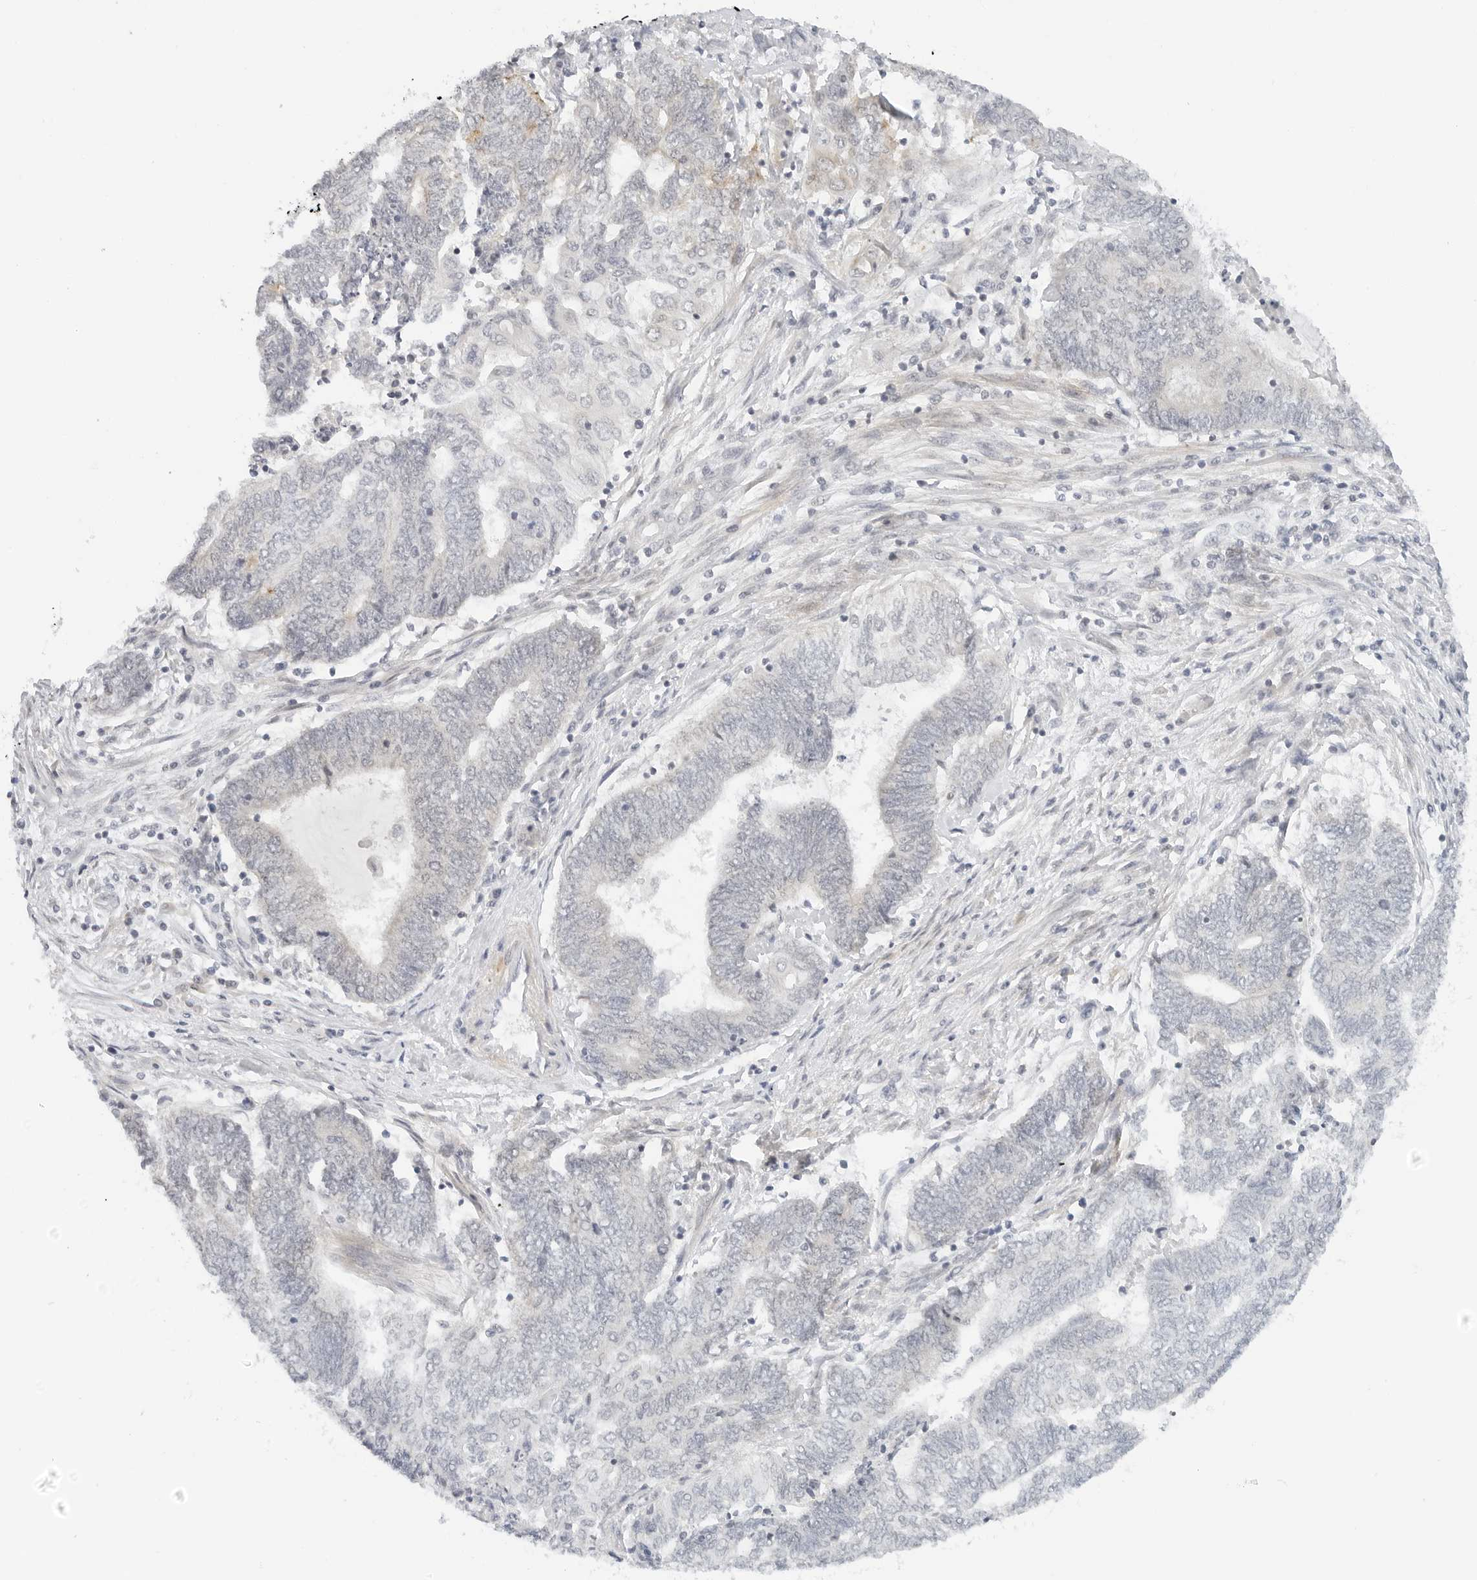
{"staining": {"intensity": "negative", "quantity": "none", "location": "none"}, "tissue": "endometrial cancer", "cell_type": "Tumor cells", "image_type": "cancer", "snomed": [{"axis": "morphology", "description": "Adenocarcinoma, NOS"}, {"axis": "topography", "description": "Uterus"}, {"axis": "topography", "description": "Endometrium"}], "caption": "Tumor cells are negative for brown protein staining in adenocarcinoma (endometrial). (DAB immunohistochemistry (IHC), high magnification).", "gene": "NEO1", "patient": {"sex": "female", "age": 70}}